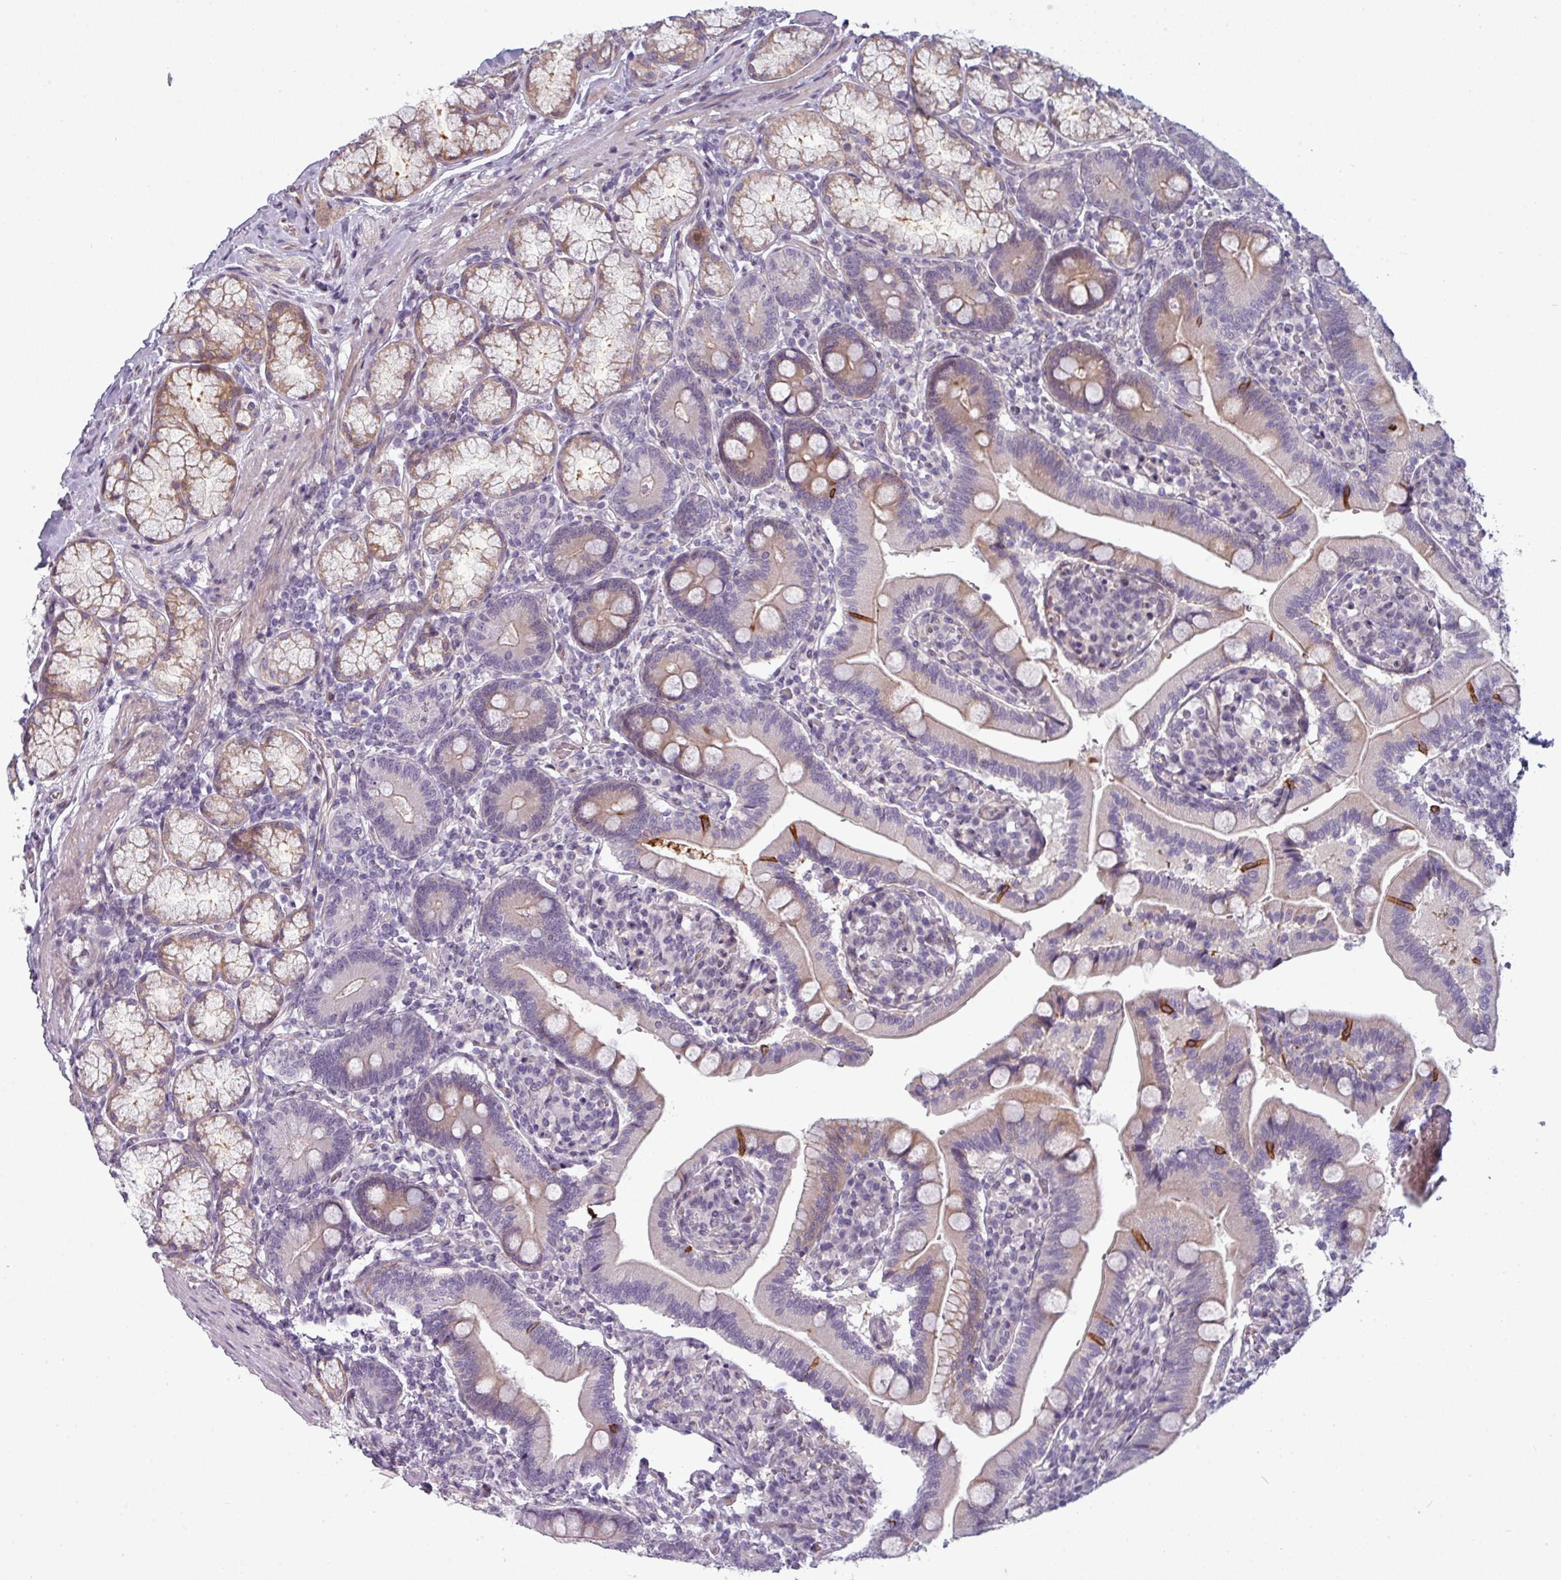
{"staining": {"intensity": "strong", "quantity": "<25%", "location": "cytoplasmic/membranous"}, "tissue": "duodenum", "cell_type": "Glandular cells", "image_type": "normal", "snomed": [{"axis": "morphology", "description": "Normal tissue, NOS"}, {"axis": "topography", "description": "Duodenum"}], "caption": "Normal duodenum displays strong cytoplasmic/membranous positivity in approximately <25% of glandular cells.", "gene": "PRAMEF12", "patient": {"sex": "female", "age": 67}}